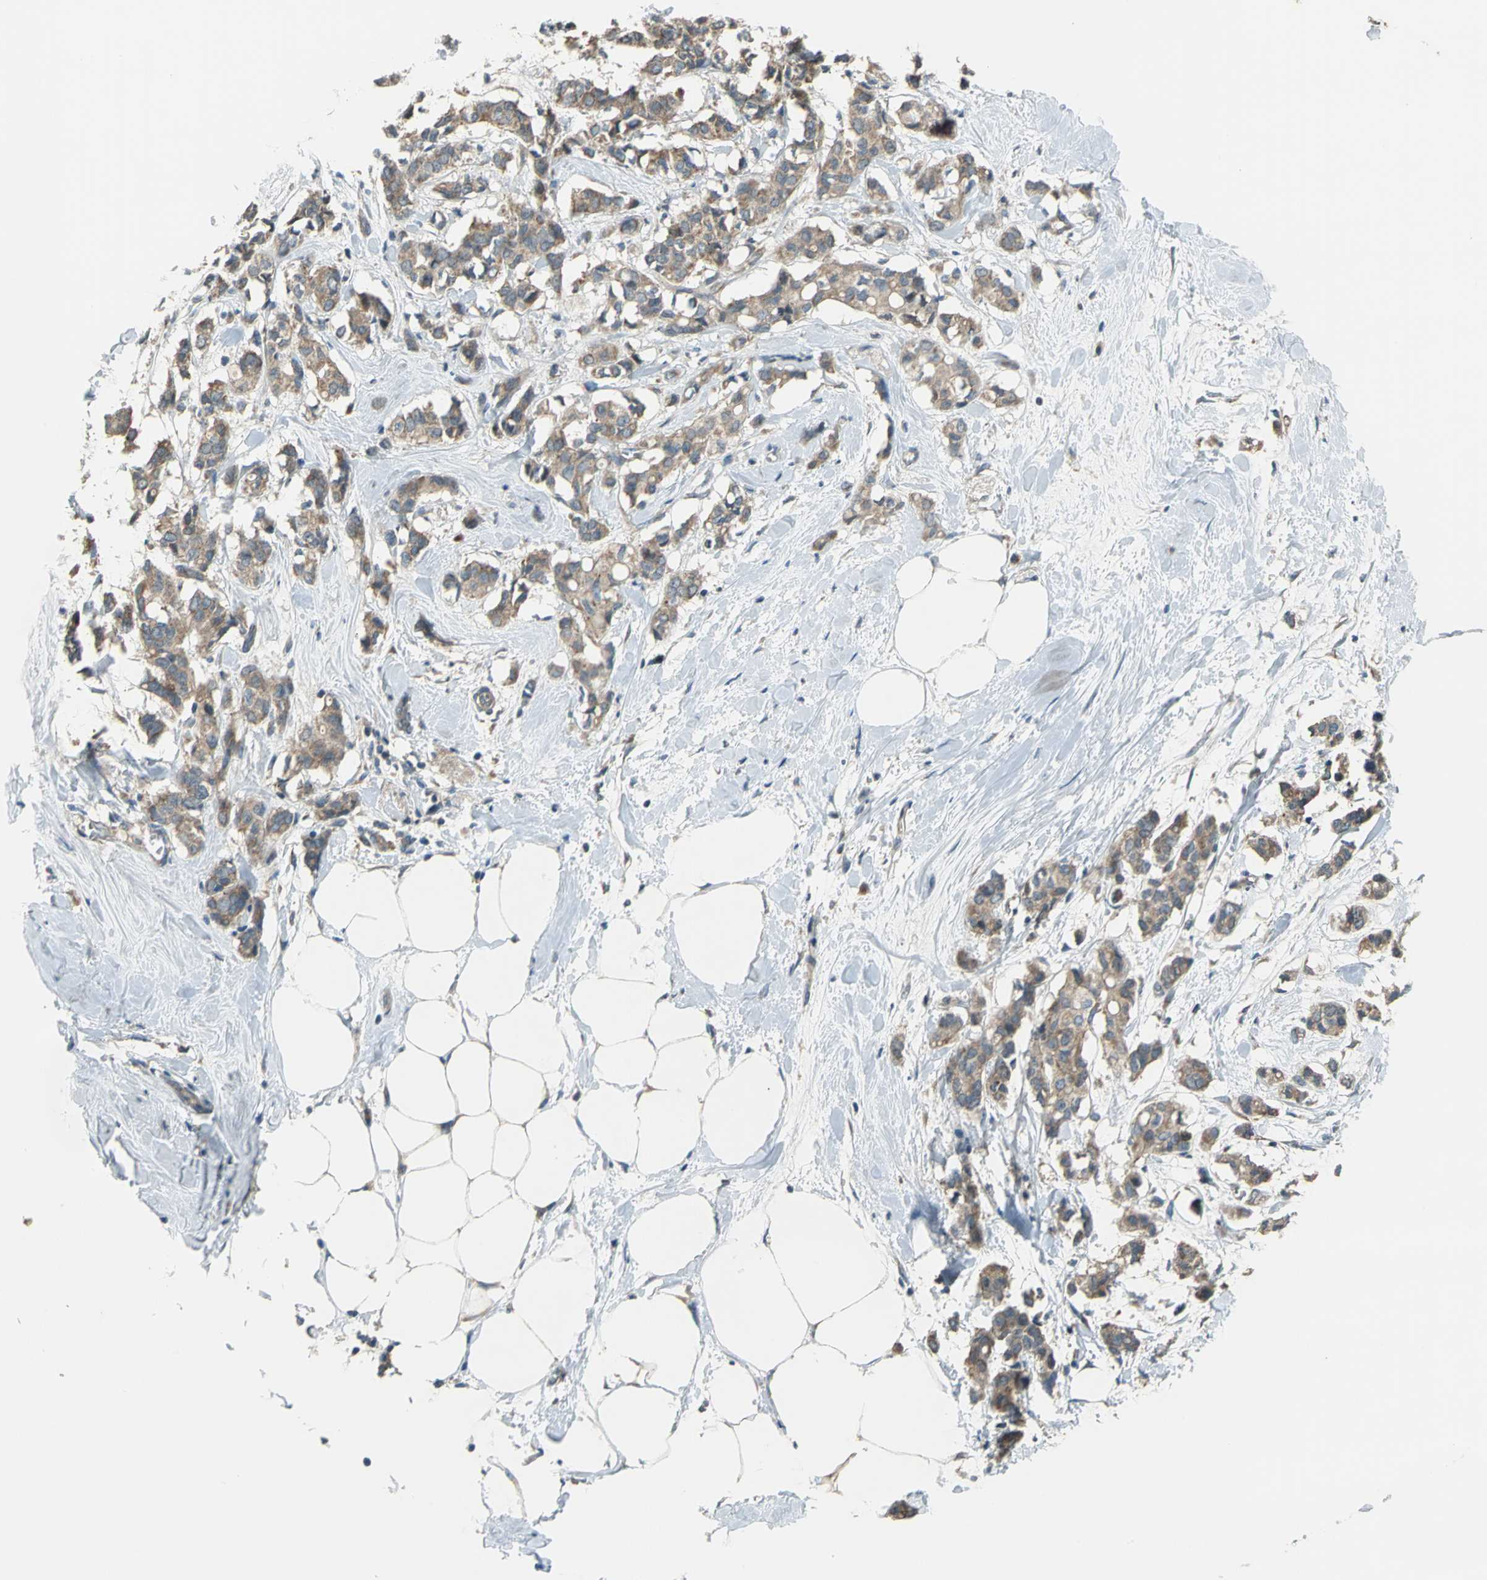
{"staining": {"intensity": "moderate", "quantity": ">75%", "location": "cytoplasmic/membranous"}, "tissue": "breast cancer", "cell_type": "Tumor cells", "image_type": "cancer", "snomed": [{"axis": "morphology", "description": "Duct carcinoma"}, {"axis": "topography", "description": "Breast"}], "caption": "A micrograph showing moderate cytoplasmic/membranous expression in approximately >75% of tumor cells in infiltrating ductal carcinoma (breast), as visualized by brown immunohistochemical staining.", "gene": "TRAK1", "patient": {"sex": "female", "age": 84}}